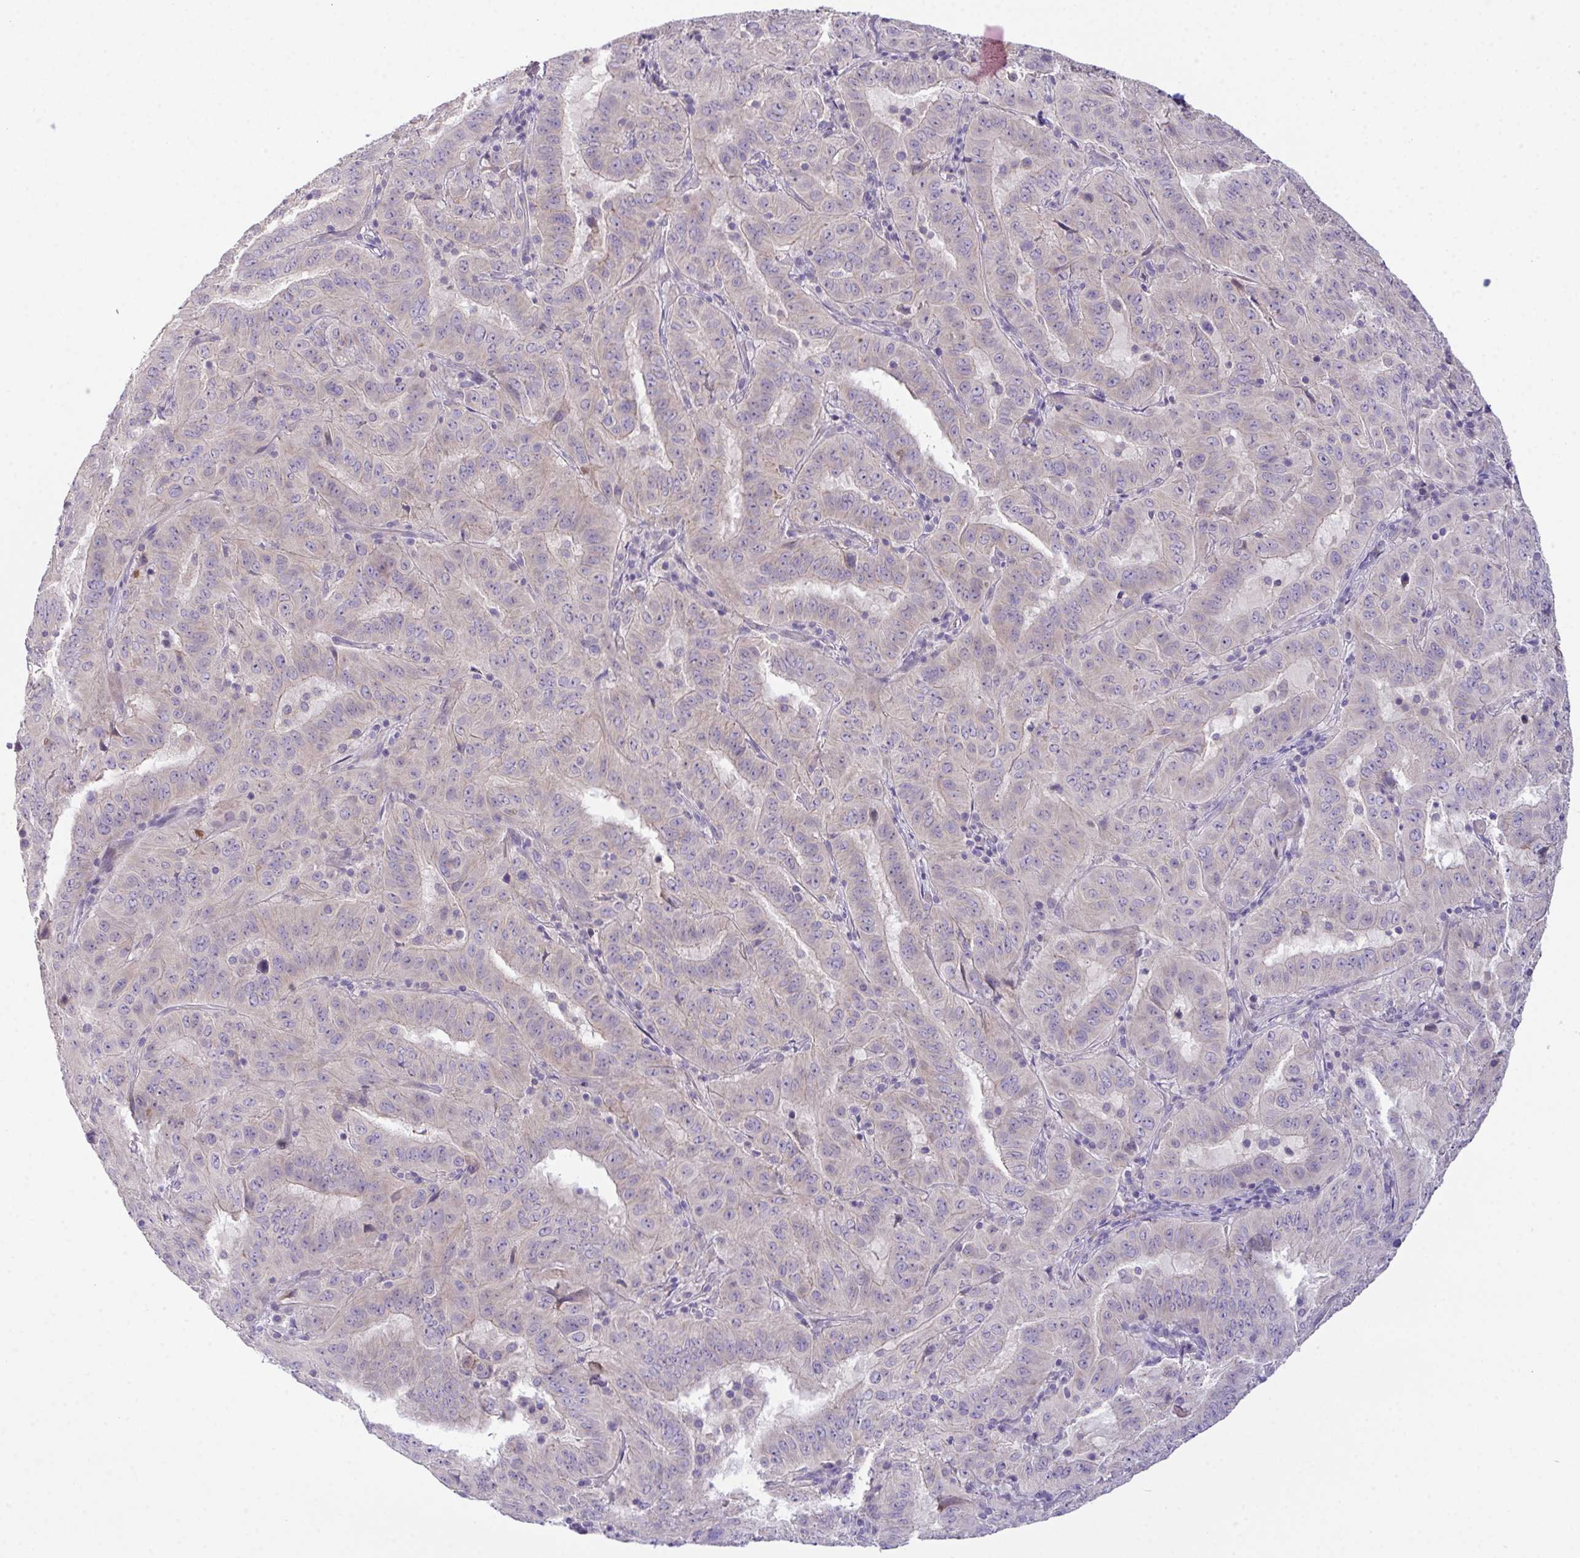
{"staining": {"intensity": "negative", "quantity": "none", "location": "none"}, "tissue": "pancreatic cancer", "cell_type": "Tumor cells", "image_type": "cancer", "snomed": [{"axis": "morphology", "description": "Adenocarcinoma, NOS"}, {"axis": "topography", "description": "Pancreas"}], "caption": "DAB immunohistochemical staining of human pancreatic cancer shows no significant staining in tumor cells.", "gene": "ZNF581", "patient": {"sex": "male", "age": 63}}